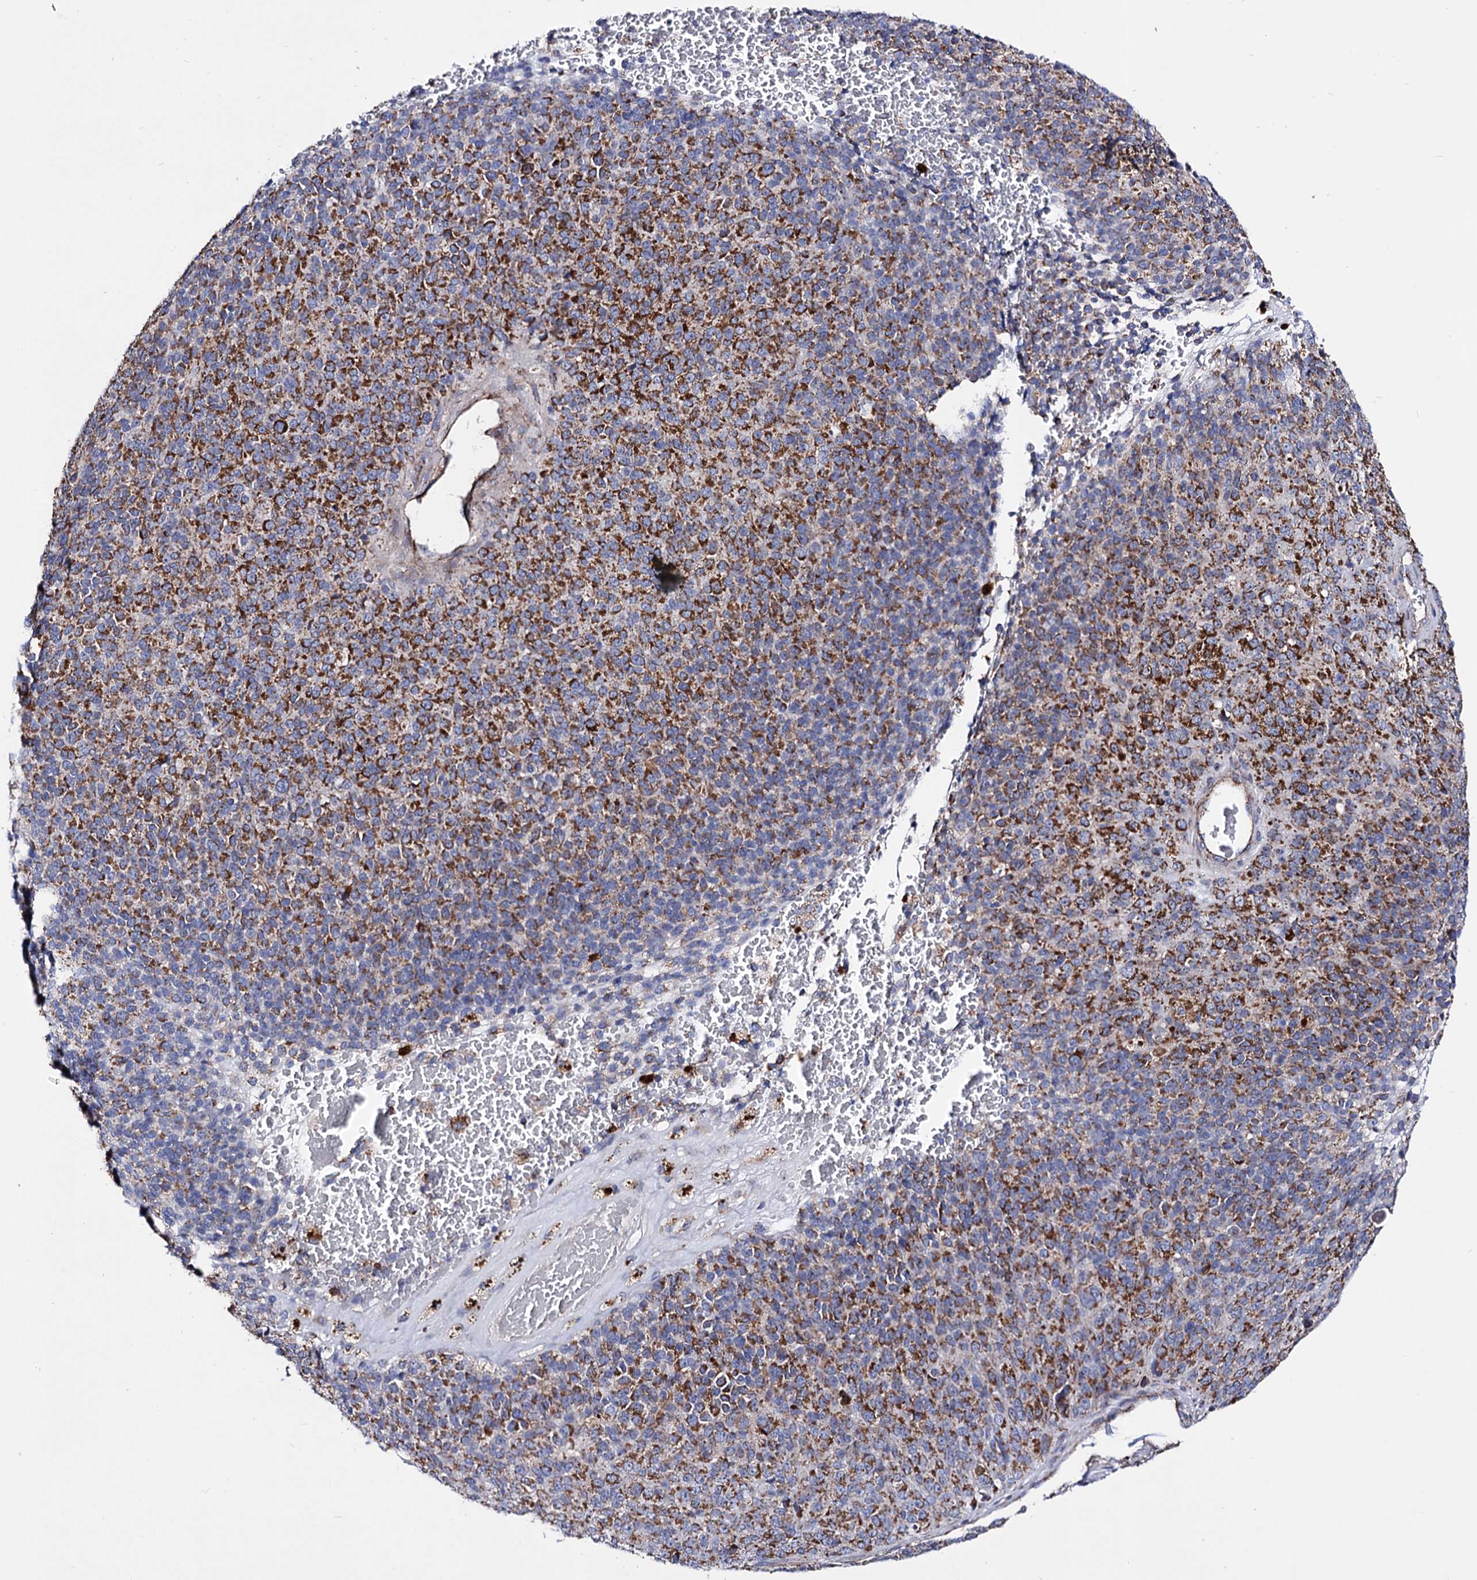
{"staining": {"intensity": "moderate", "quantity": "25%-75%", "location": "cytoplasmic/membranous"}, "tissue": "melanoma", "cell_type": "Tumor cells", "image_type": "cancer", "snomed": [{"axis": "morphology", "description": "Malignant melanoma, Metastatic site"}, {"axis": "topography", "description": "Brain"}], "caption": "Approximately 25%-75% of tumor cells in human malignant melanoma (metastatic site) reveal moderate cytoplasmic/membranous protein positivity as visualized by brown immunohistochemical staining.", "gene": "ACAD9", "patient": {"sex": "female", "age": 56}}